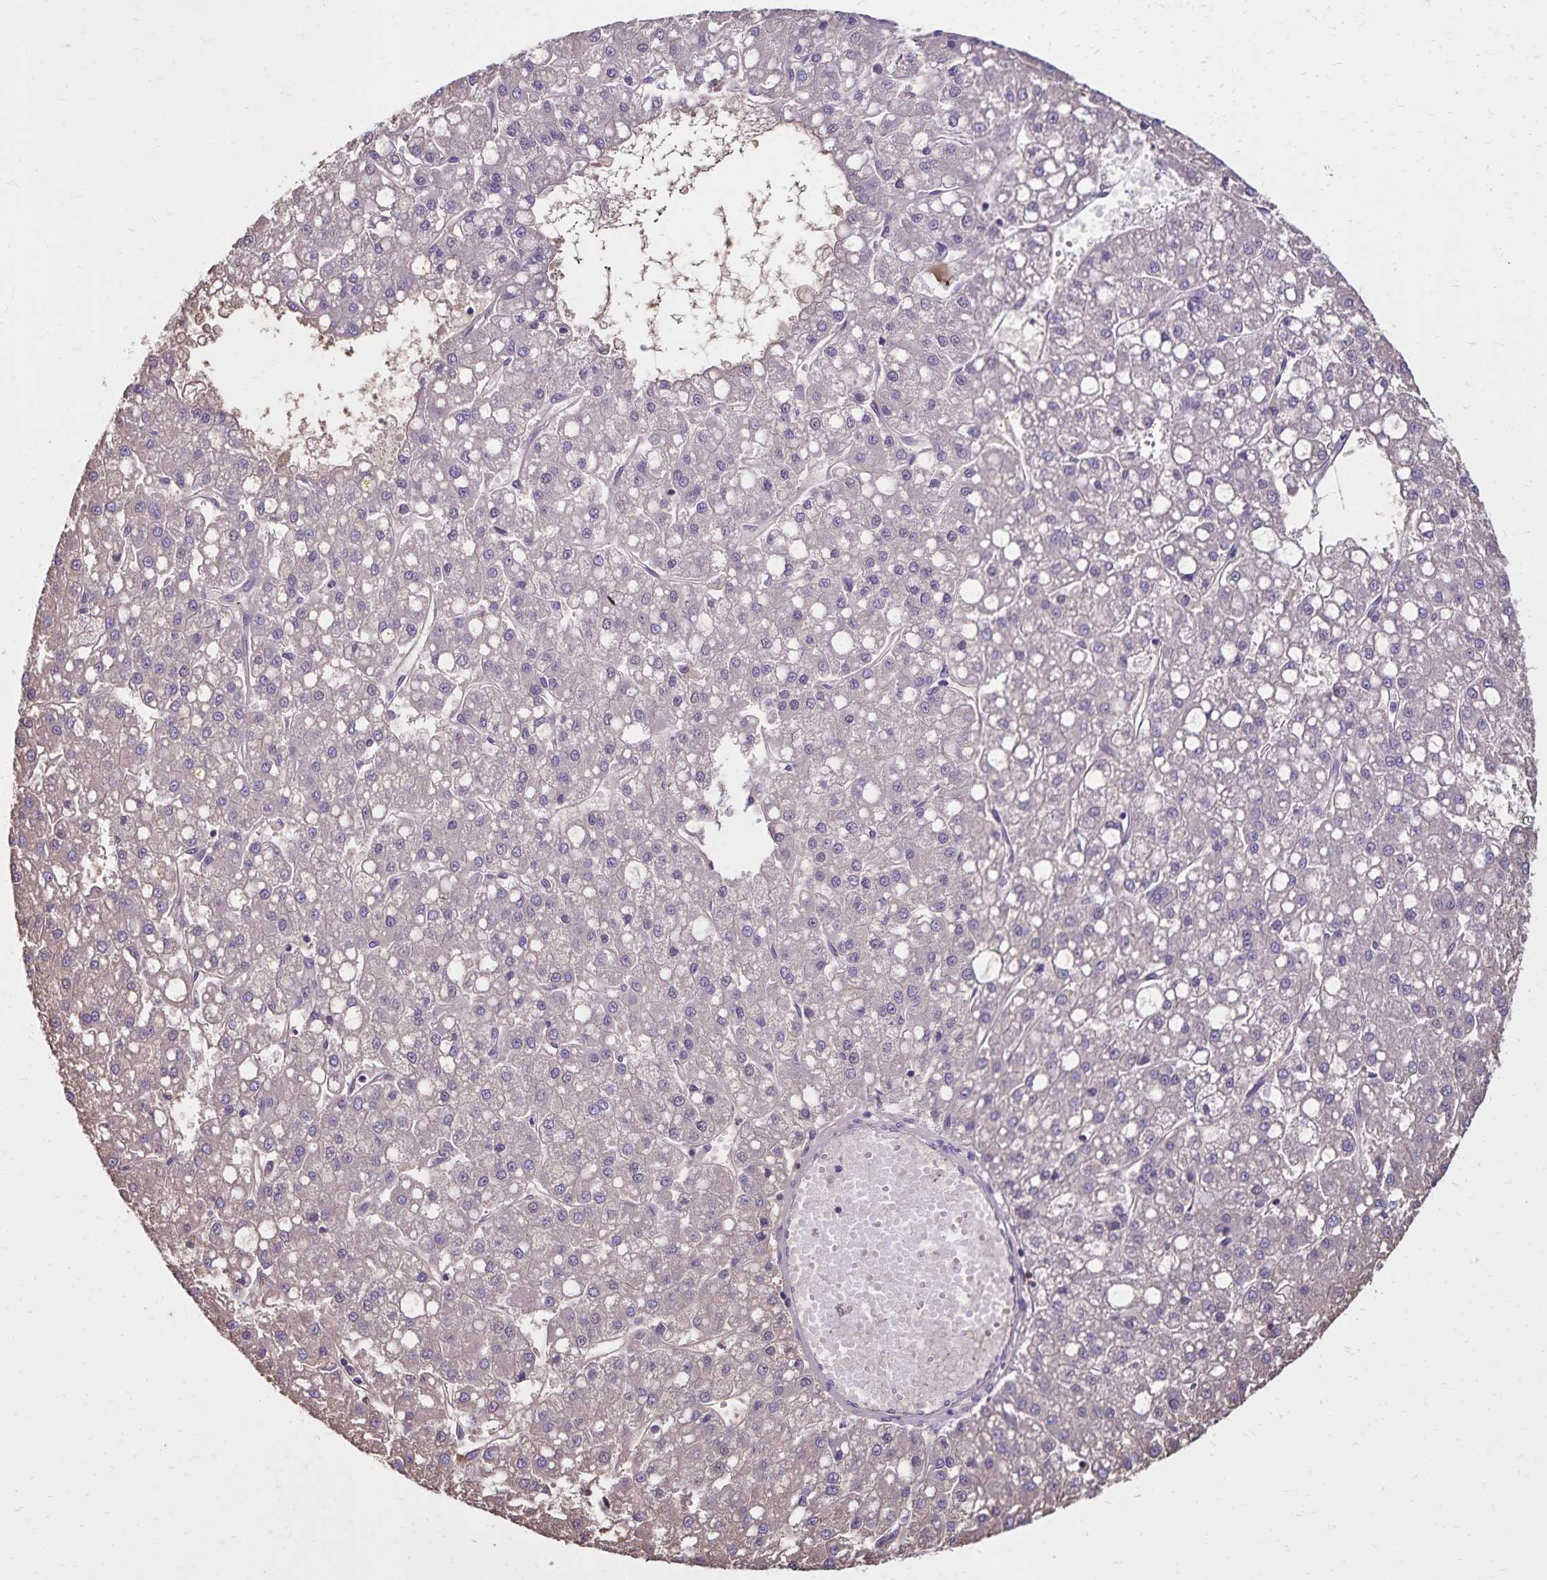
{"staining": {"intensity": "negative", "quantity": "none", "location": "none"}, "tissue": "liver cancer", "cell_type": "Tumor cells", "image_type": "cancer", "snomed": [{"axis": "morphology", "description": "Carcinoma, Hepatocellular, NOS"}, {"axis": "topography", "description": "Liver"}], "caption": "Immunohistochemical staining of hepatocellular carcinoma (liver) exhibits no significant positivity in tumor cells.", "gene": "CD27", "patient": {"sex": "male", "age": 67}}